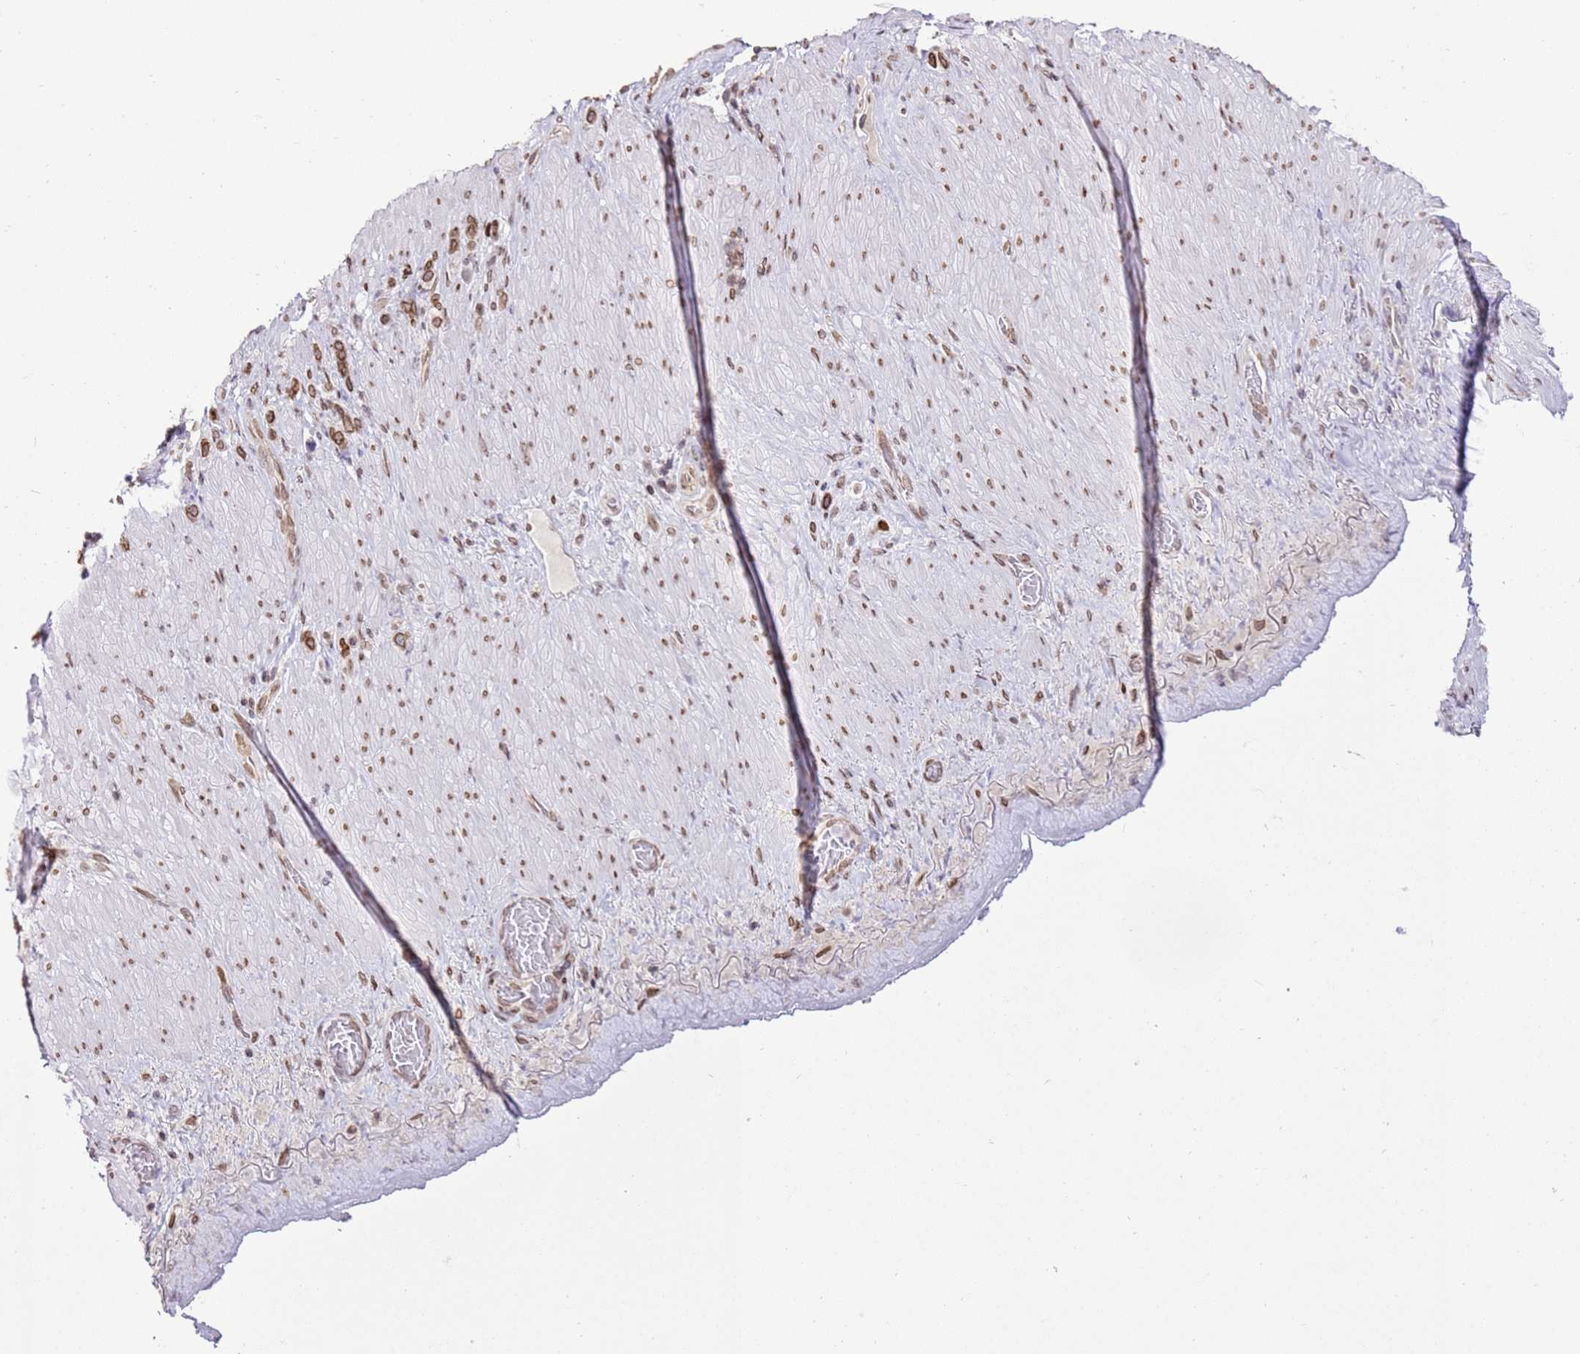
{"staining": {"intensity": "moderate", "quantity": ">75%", "location": "cytoplasmic/membranous,nuclear"}, "tissue": "stomach cancer", "cell_type": "Tumor cells", "image_type": "cancer", "snomed": [{"axis": "morphology", "description": "Adenocarcinoma, NOS"}, {"axis": "topography", "description": "Stomach"}], "caption": "Stomach adenocarcinoma stained with a protein marker shows moderate staining in tumor cells.", "gene": "POU6F1", "patient": {"sex": "female", "age": 65}}